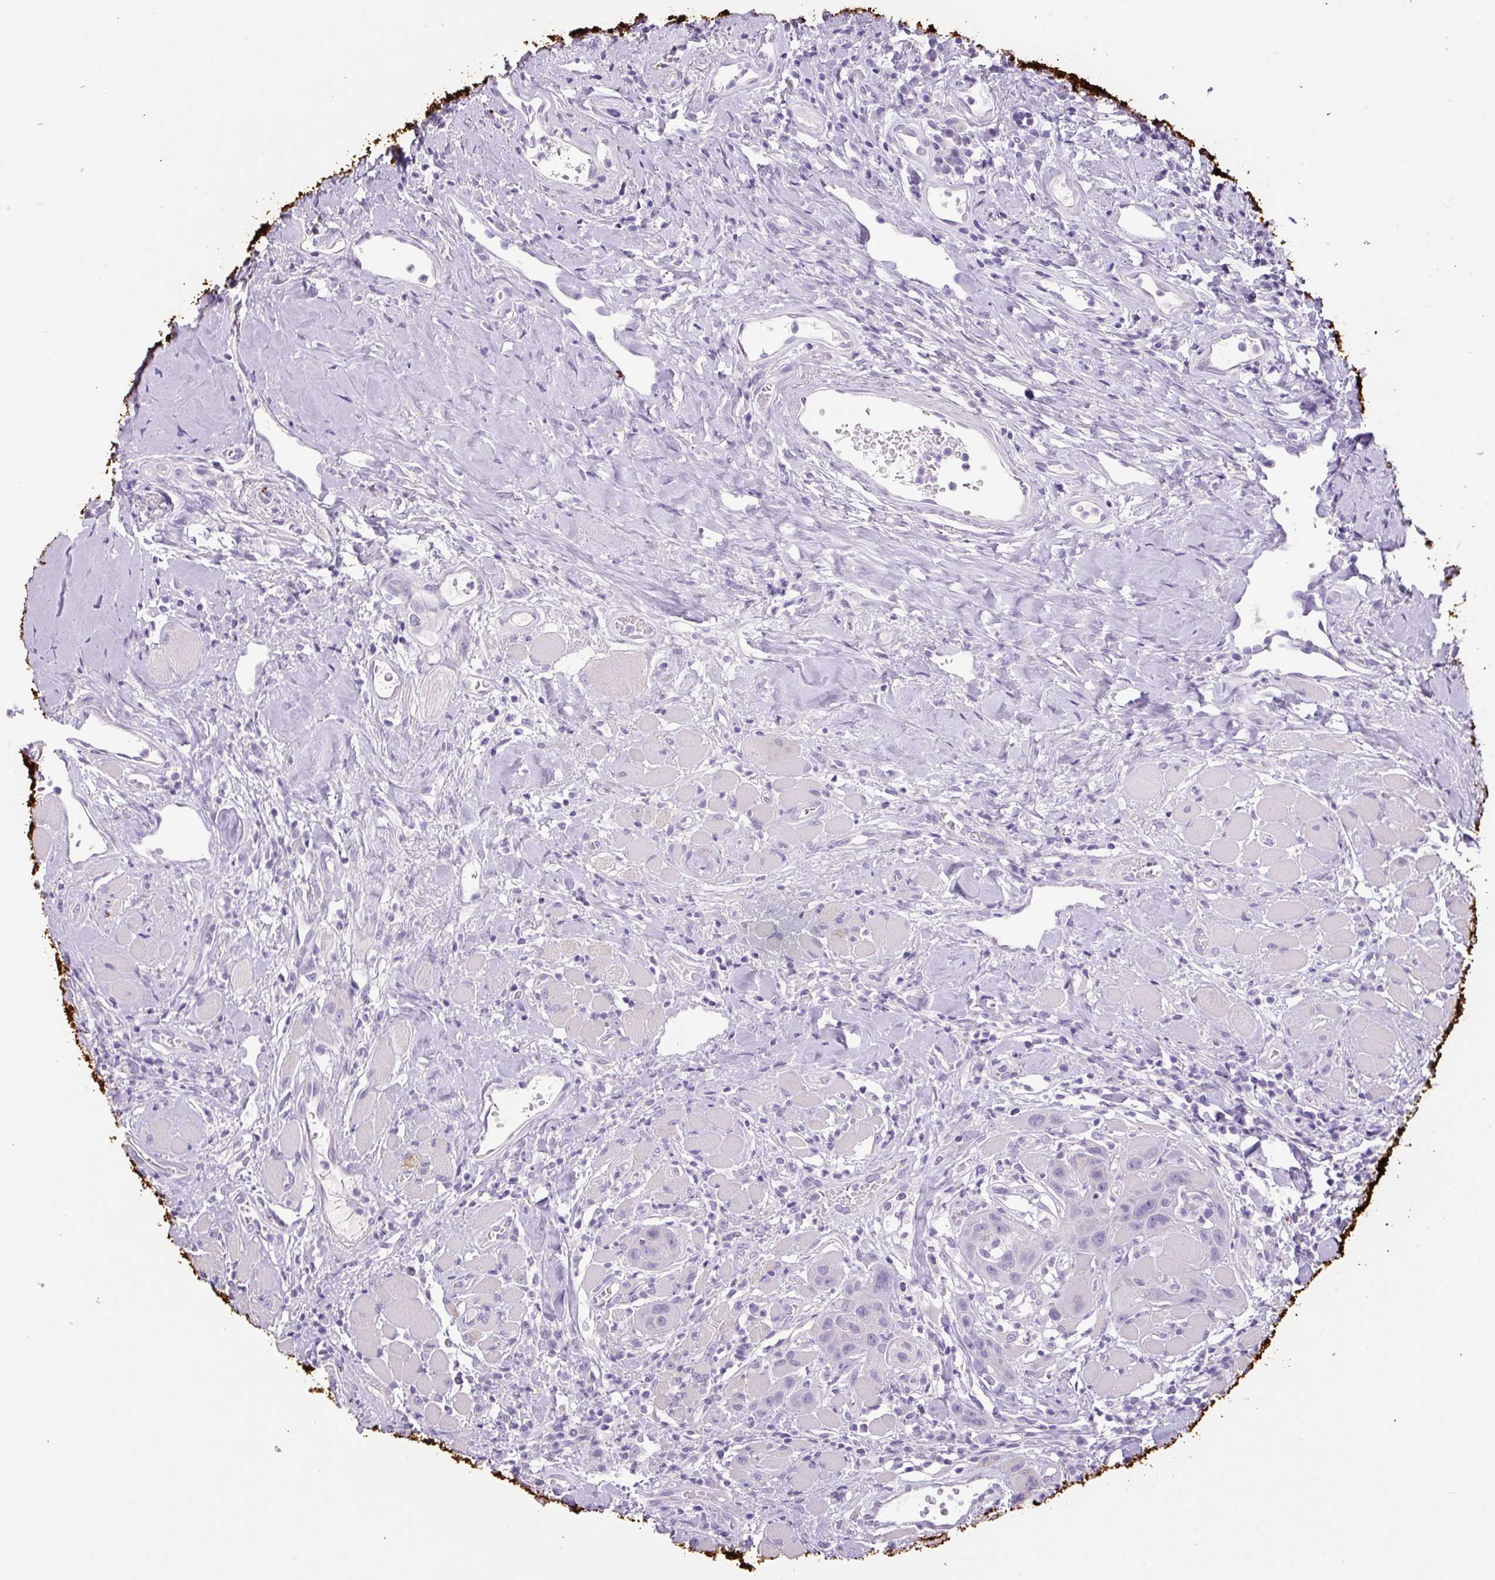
{"staining": {"intensity": "negative", "quantity": "none", "location": "none"}, "tissue": "head and neck cancer", "cell_type": "Tumor cells", "image_type": "cancer", "snomed": [{"axis": "morphology", "description": "Squamous cell carcinoma, NOS"}, {"axis": "topography", "description": "Head-Neck"}], "caption": "A high-resolution micrograph shows immunohistochemistry staining of head and neck squamous cell carcinoma, which reveals no significant expression in tumor cells.", "gene": "CHGA", "patient": {"sex": "female", "age": 59}}